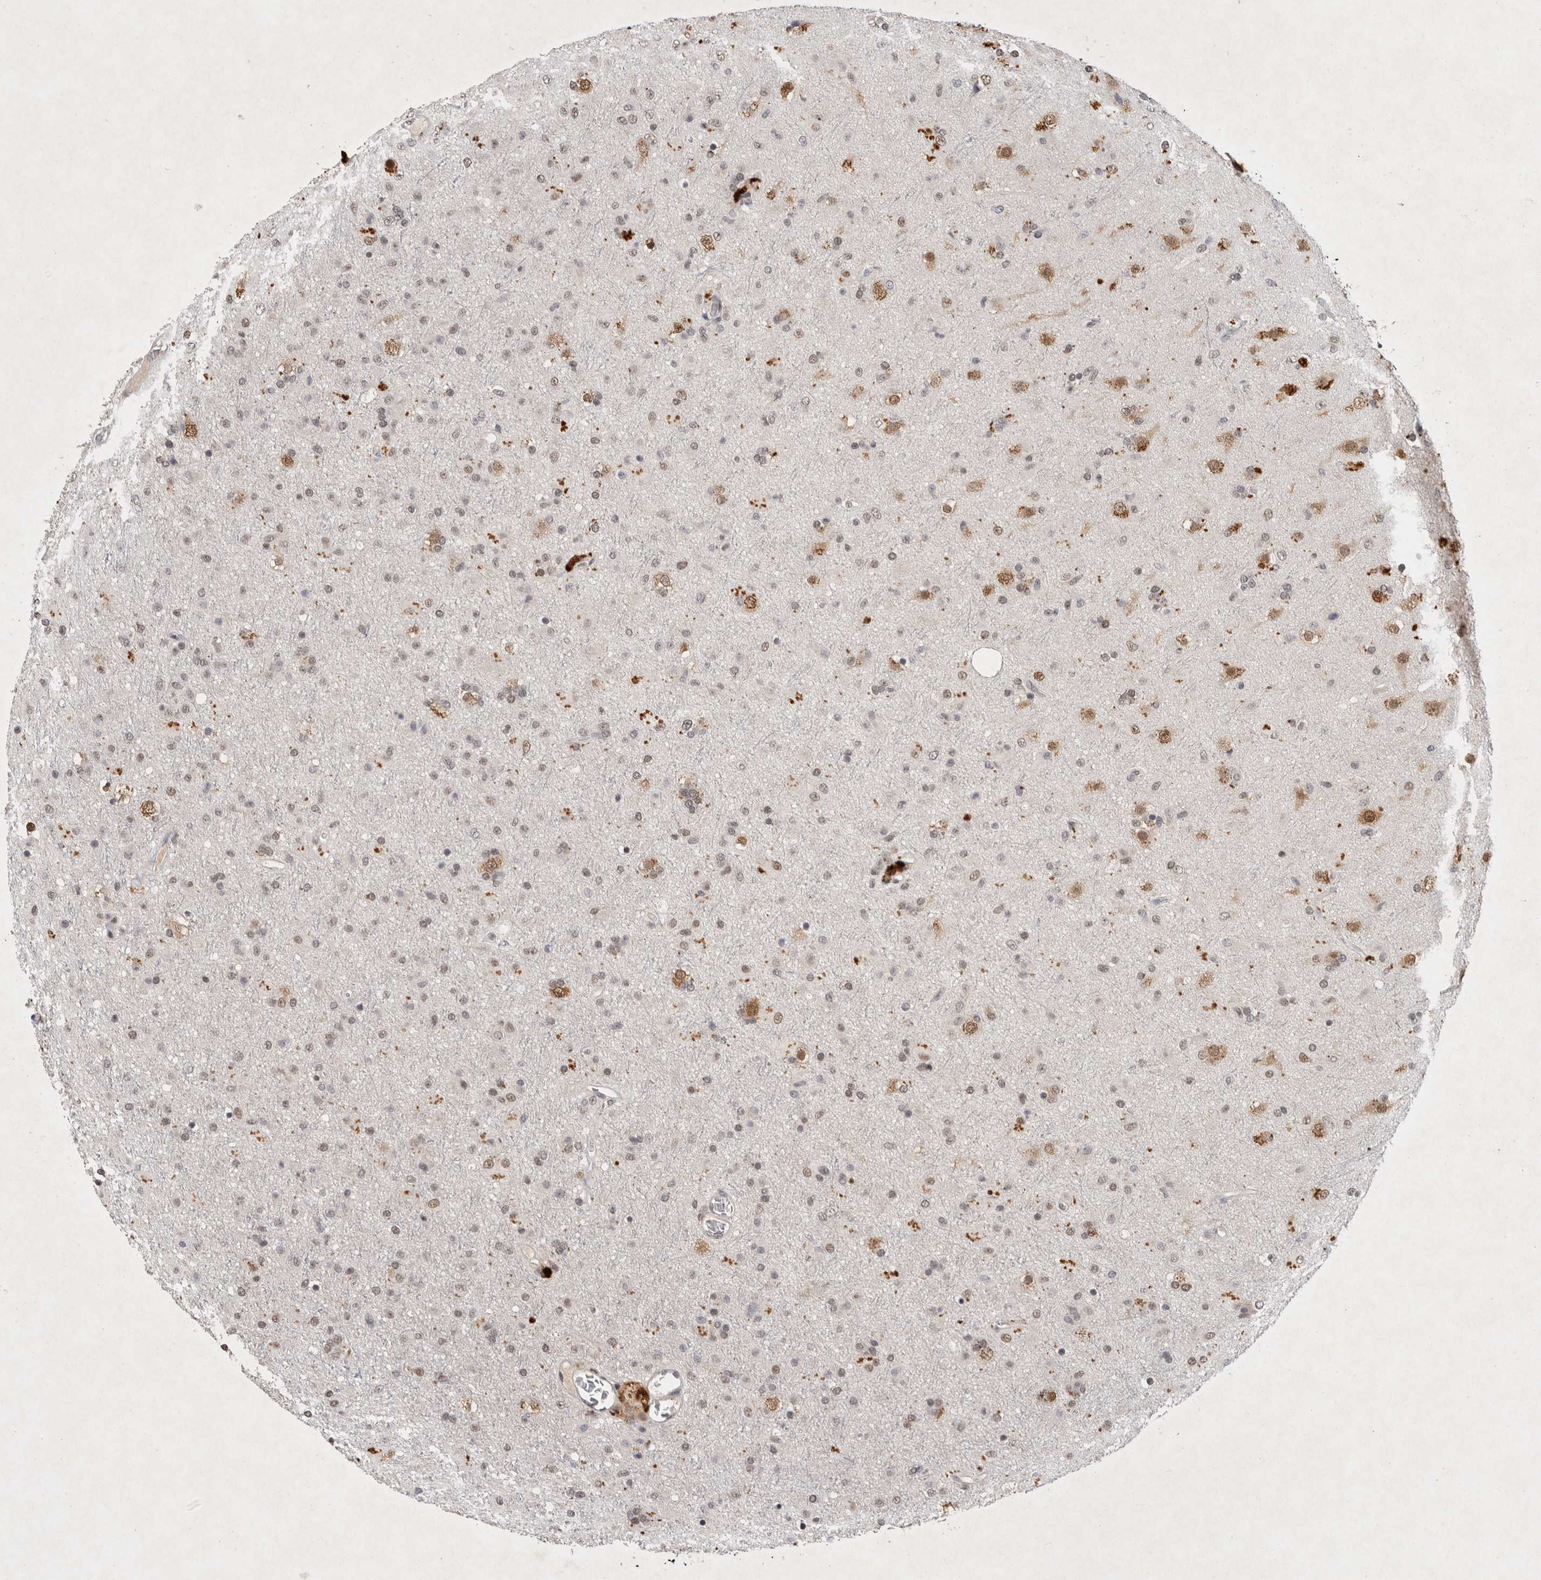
{"staining": {"intensity": "moderate", "quantity": "<25%", "location": "cytoplasmic/membranous,nuclear"}, "tissue": "glioma", "cell_type": "Tumor cells", "image_type": "cancer", "snomed": [{"axis": "morphology", "description": "Glioma, malignant, Low grade"}, {"axis": "topography", "description": "Brain"}], "caption": "Immunohistochemical staining of human malignant glioma (low-grade) shows low levels of moderate cytoplasmic/membranous and nuclear protein staining in approximately <25% of tumor cells.", "gene": "XRCC5", "patient": {"sex": "male", "age": 65}}